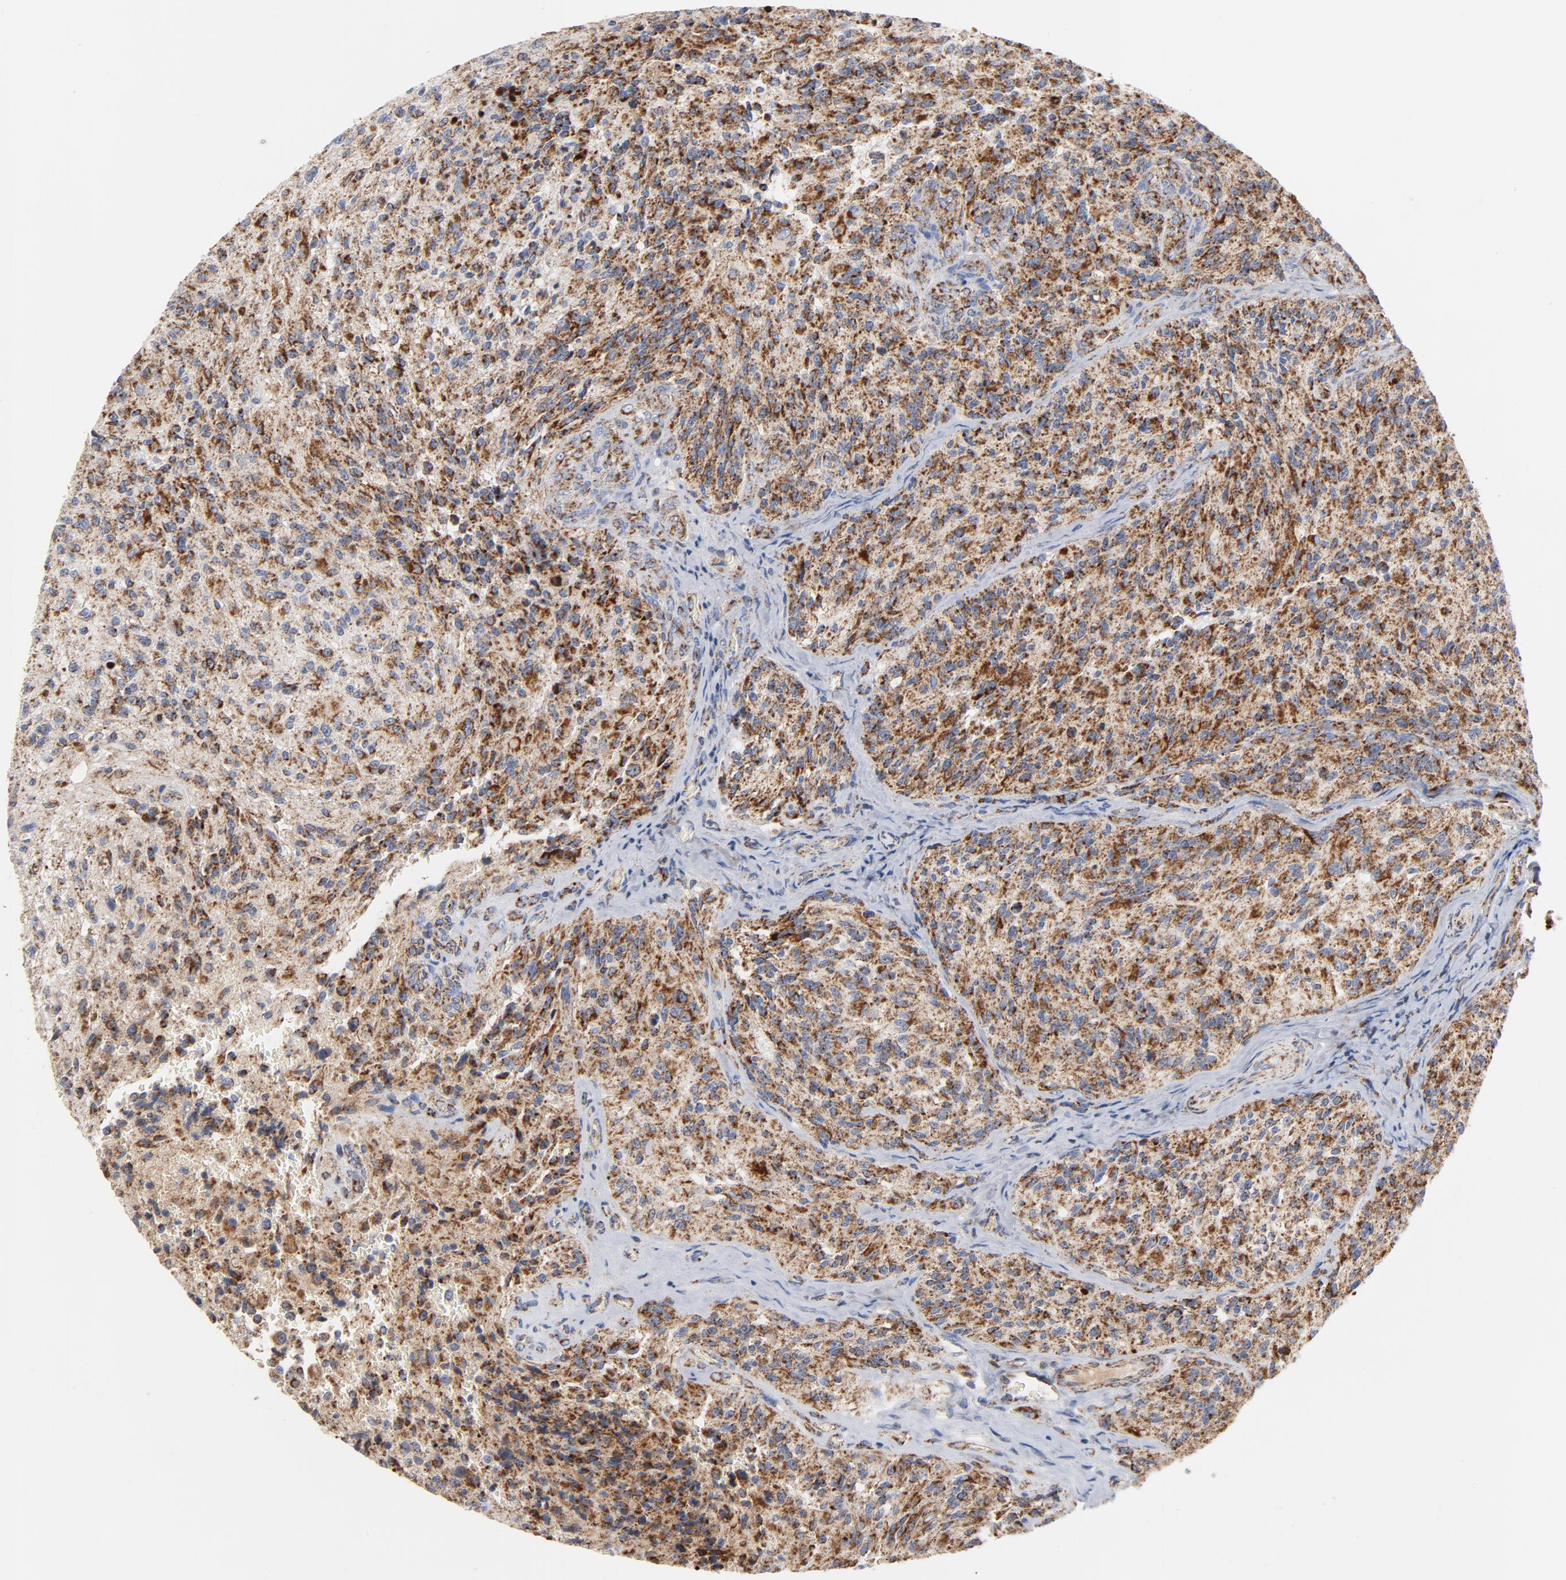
{"staining": {"intensity": "strong", "quantity": ">75%", "location": "cytoplasmic/membranous"}, "tissue": "glioma", "cell_type": "Tumor cells", "image_type": "cancer", "snomed": [{"axis": "morphology", "description": "Normal tissue, NOS"}, {"axis": "morphology", "description": "Glioma, malignant, High grade"}, {"axis": "topography", "description": "Cerebral cortex"}], "caption": "Malignant glioma (high-grade) was stained to show a protein in brown. There is high levels of strong cytoplasmic/membranous staining in about >75% of tumor cells.", "gene": "DIABLO", "patient": {"sex": "male", "age": 56}}